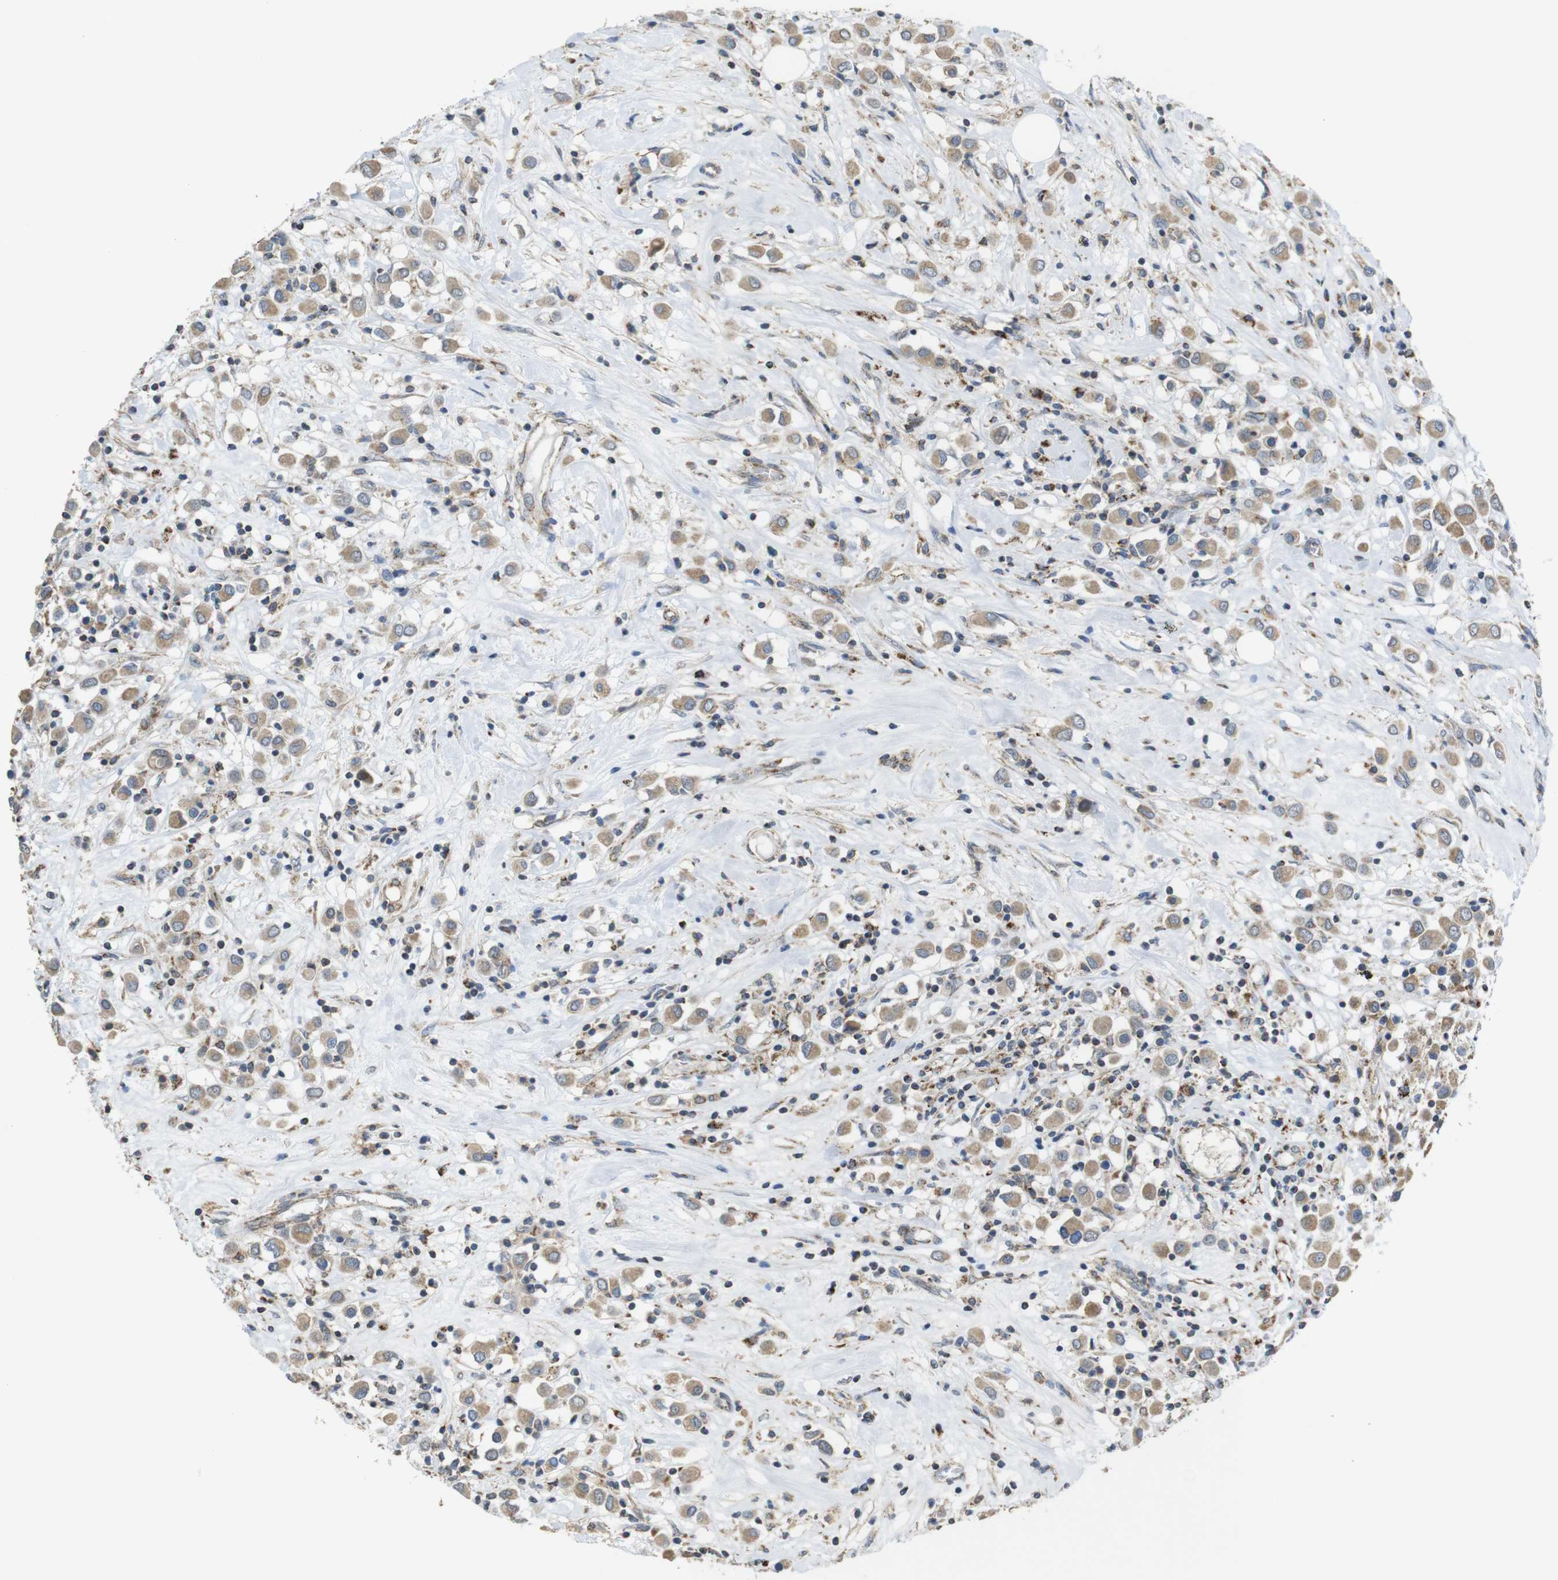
{"staining": {"intensity": "moderate", "quantity": ">75%", "location": "cytoplasmic/membranous"}, "tissue": "breast cancer", "cell_type": "Tumor cells", "image_type": "cancer", "snomed": [{"axis": "morphology", "description": "Duct carcinoma"}, {"axis": "topography", "description": "Breast"}], "caption": "Moderate cytoplasmic/membranous staining is present in approximately >75% of tumor cells in breast cancer.", "gene": "CALHM2", "patient": {"sex": "female", "age": 61}}